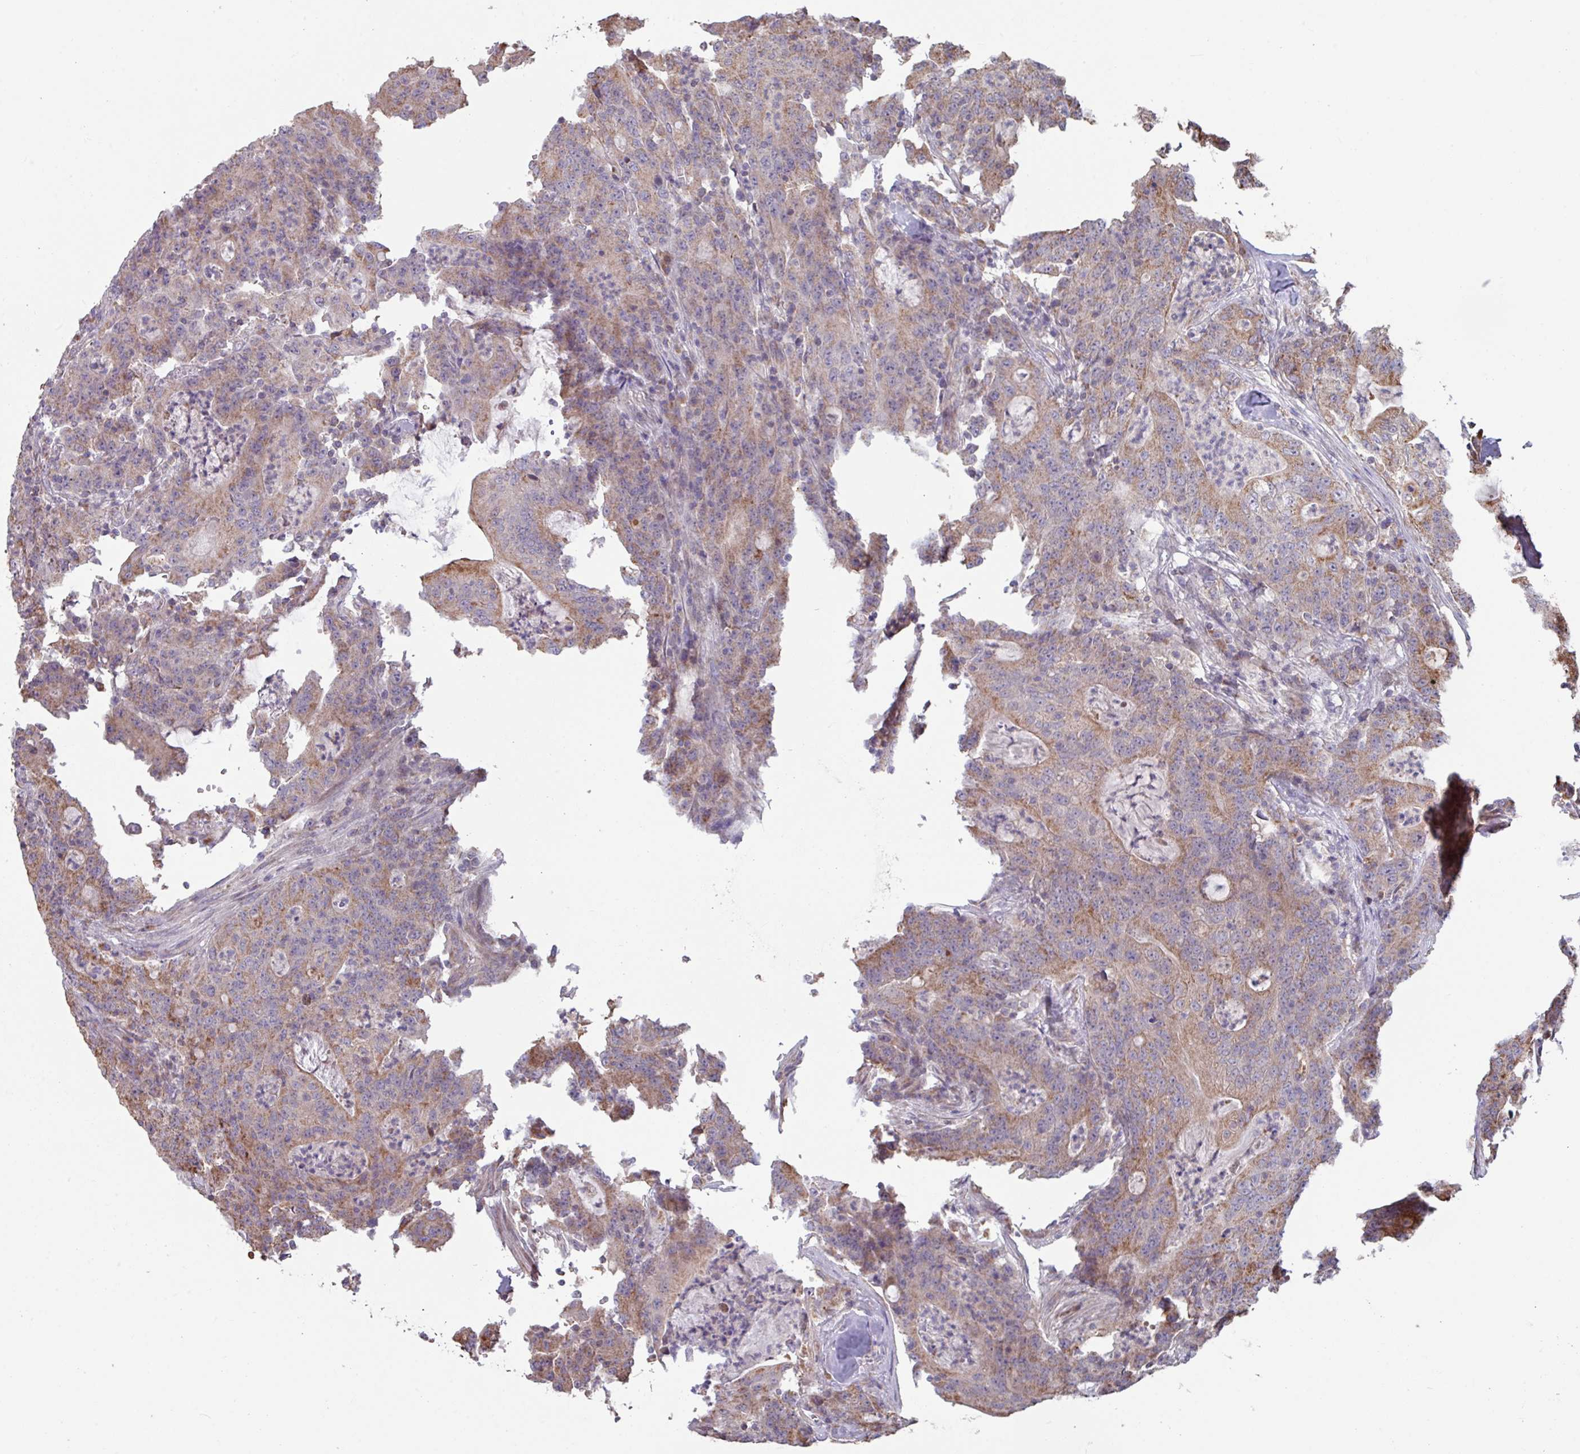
{"staining": {"intensity": "weak", "quantity": "25%-75%", "location": "cytoplasmic/membranous"}, "tissue": "colorectal cancer", "cell_type": "Tumor cells", "image_type": "cancer", "snomed": [{"axis": "morphology", "description": "Adenocarcinoma, NOS"}, {"axis": "topography", "description": "Colon"}], "caption": "Immunohistochemistry (IHC) (DAB (3,3'-diaminobenzidine)) staining of human colorectal cancer displays weak cytoplasmic/membranous protein positivity in approximately 25%-75% of tumor cells.", "gene": "COX7C", "patient": {"sex": "male", "age": 83}}